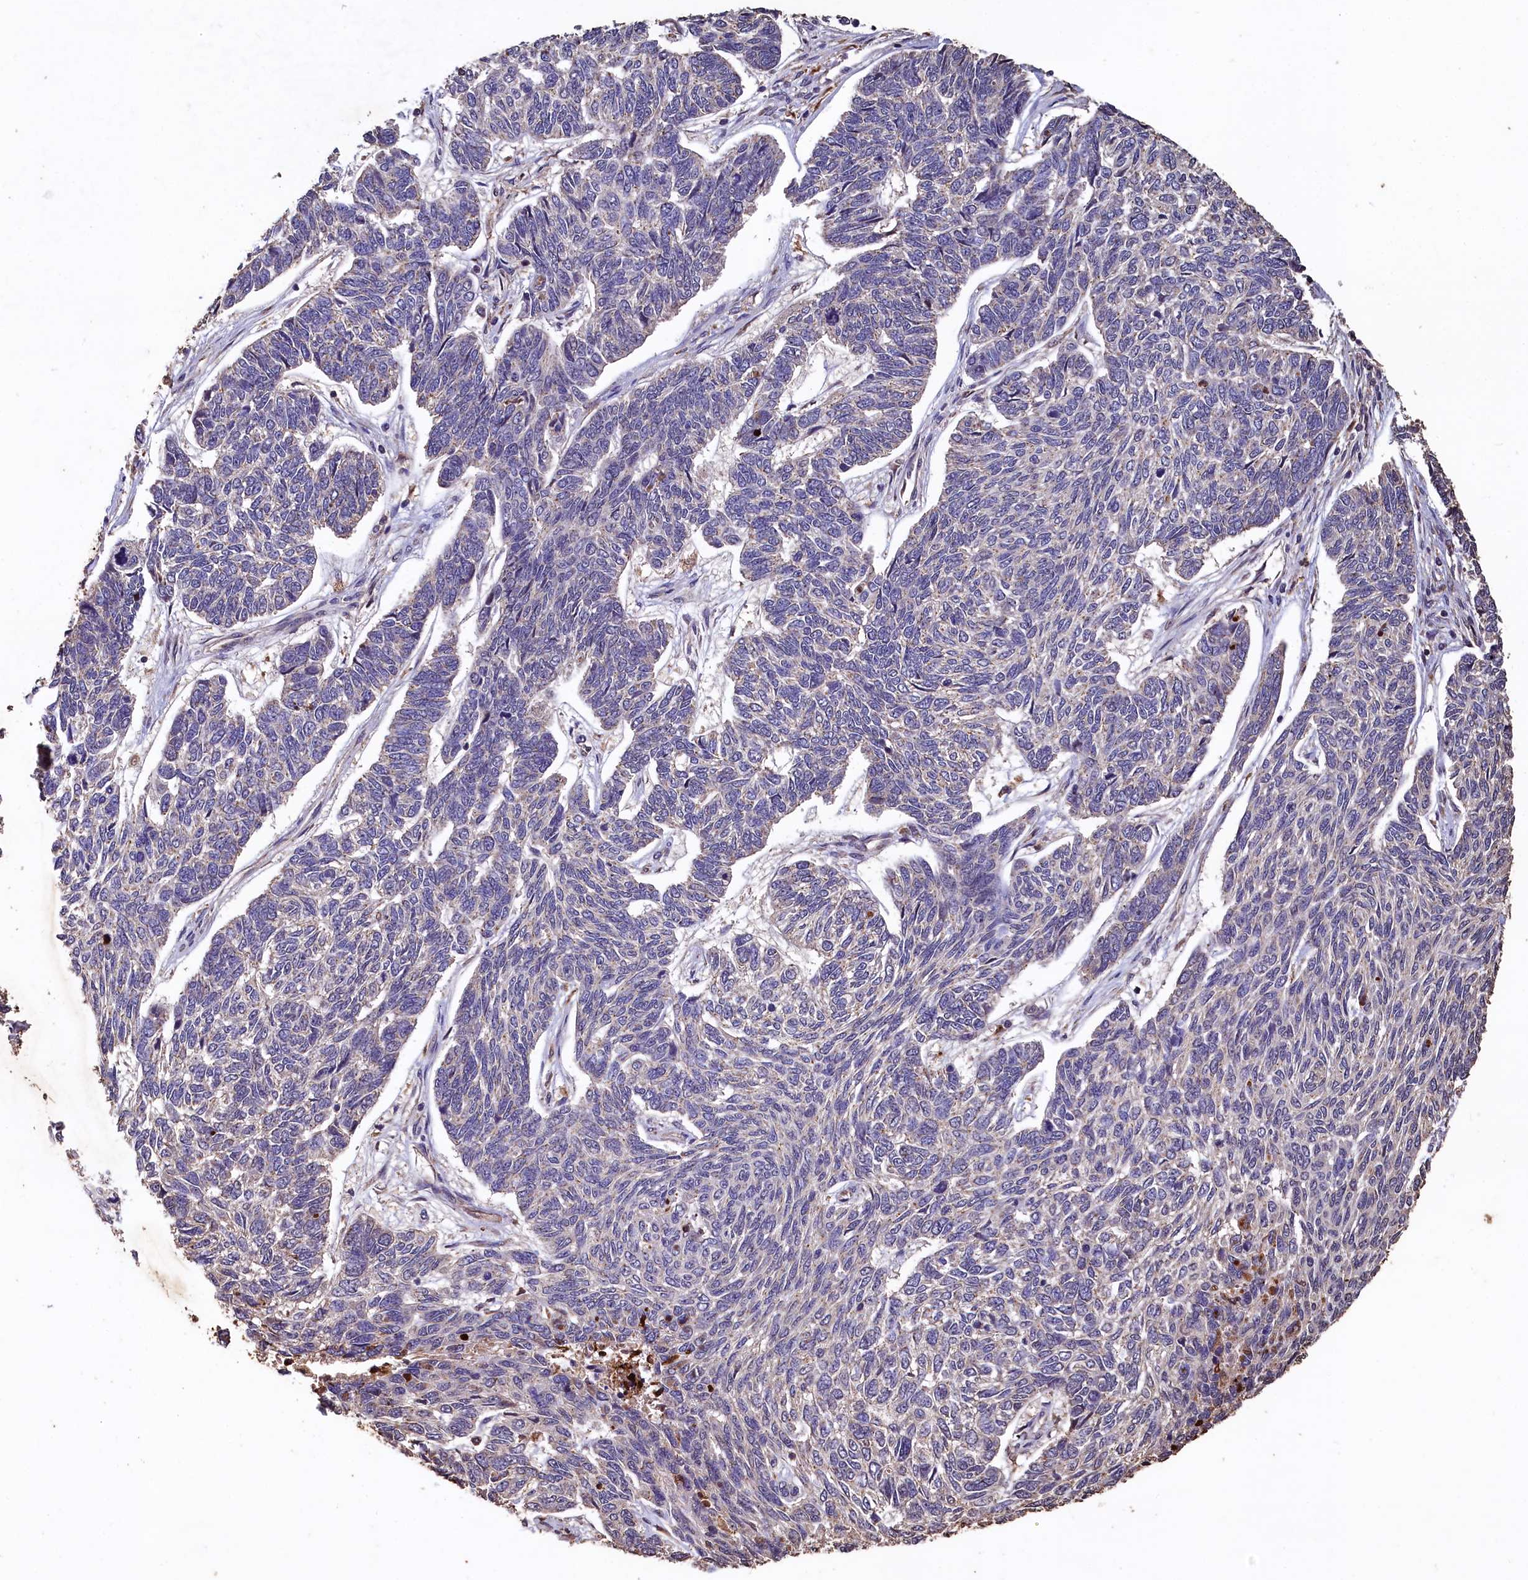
{"staining": {"intensity": "negative", "quantity": "none", "location": "none"}, "tissue": "skin cancer", "cell_type": "Tumor cells", "image_type": "cancer", "snomed": [{"axis": "morphology", "description": "Basal cell carcinoma"}, {"axis": "topography", "description": "Skin"}], "caption": "This is an immunohistochemistry image of skin basal cell carcinoma. There is no expression in tumor cells.", "gene": "LSM4", "patient": {"sex": "female", "age": 65}}